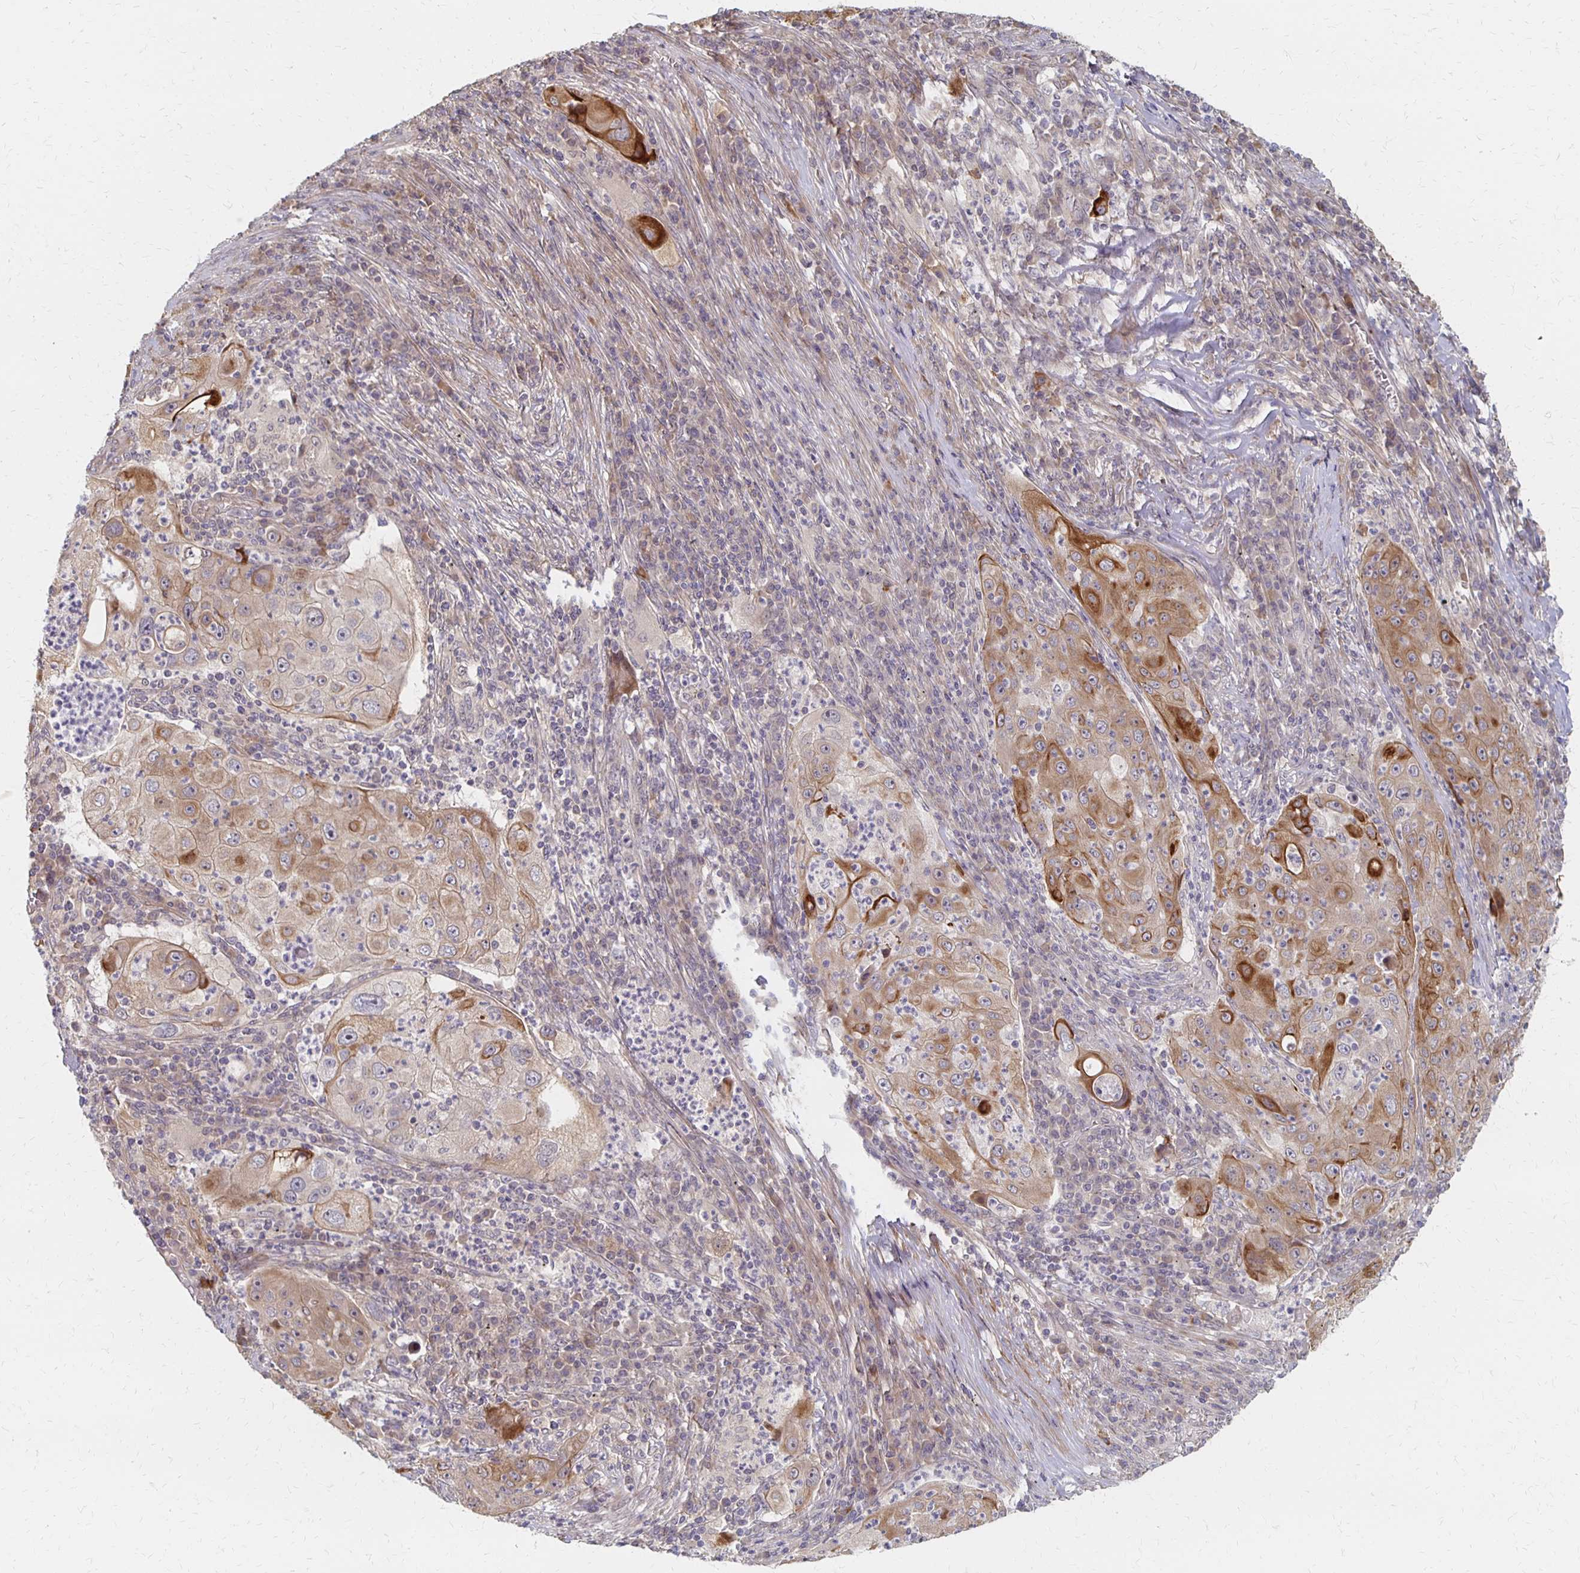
{"staining": {"intensity": "moderate", "quantity": "25%-75%", "location": "cytoplasmic/membranous"}, "tissue": "lung cancer", "cell_type": "Tumor cells", "image_type": "cancer", "snomed": [{"axis": "morphology", "description": "Squamous cell carcinoma, NOS"}, {"axis": "topography", "description": "Lung"}], "caption": "The immunohistochemical stain shows moderate cytoplasmic/membranous expression in tumor cells of lung cancer (squamous cell carcinoma) tissue. (DAB (3,3'-diaminobenzidine) IHC with brightfield microscopy, high magnification).", "gene": "PRKCB", "patient": {"sex": "female", "age": 59}}